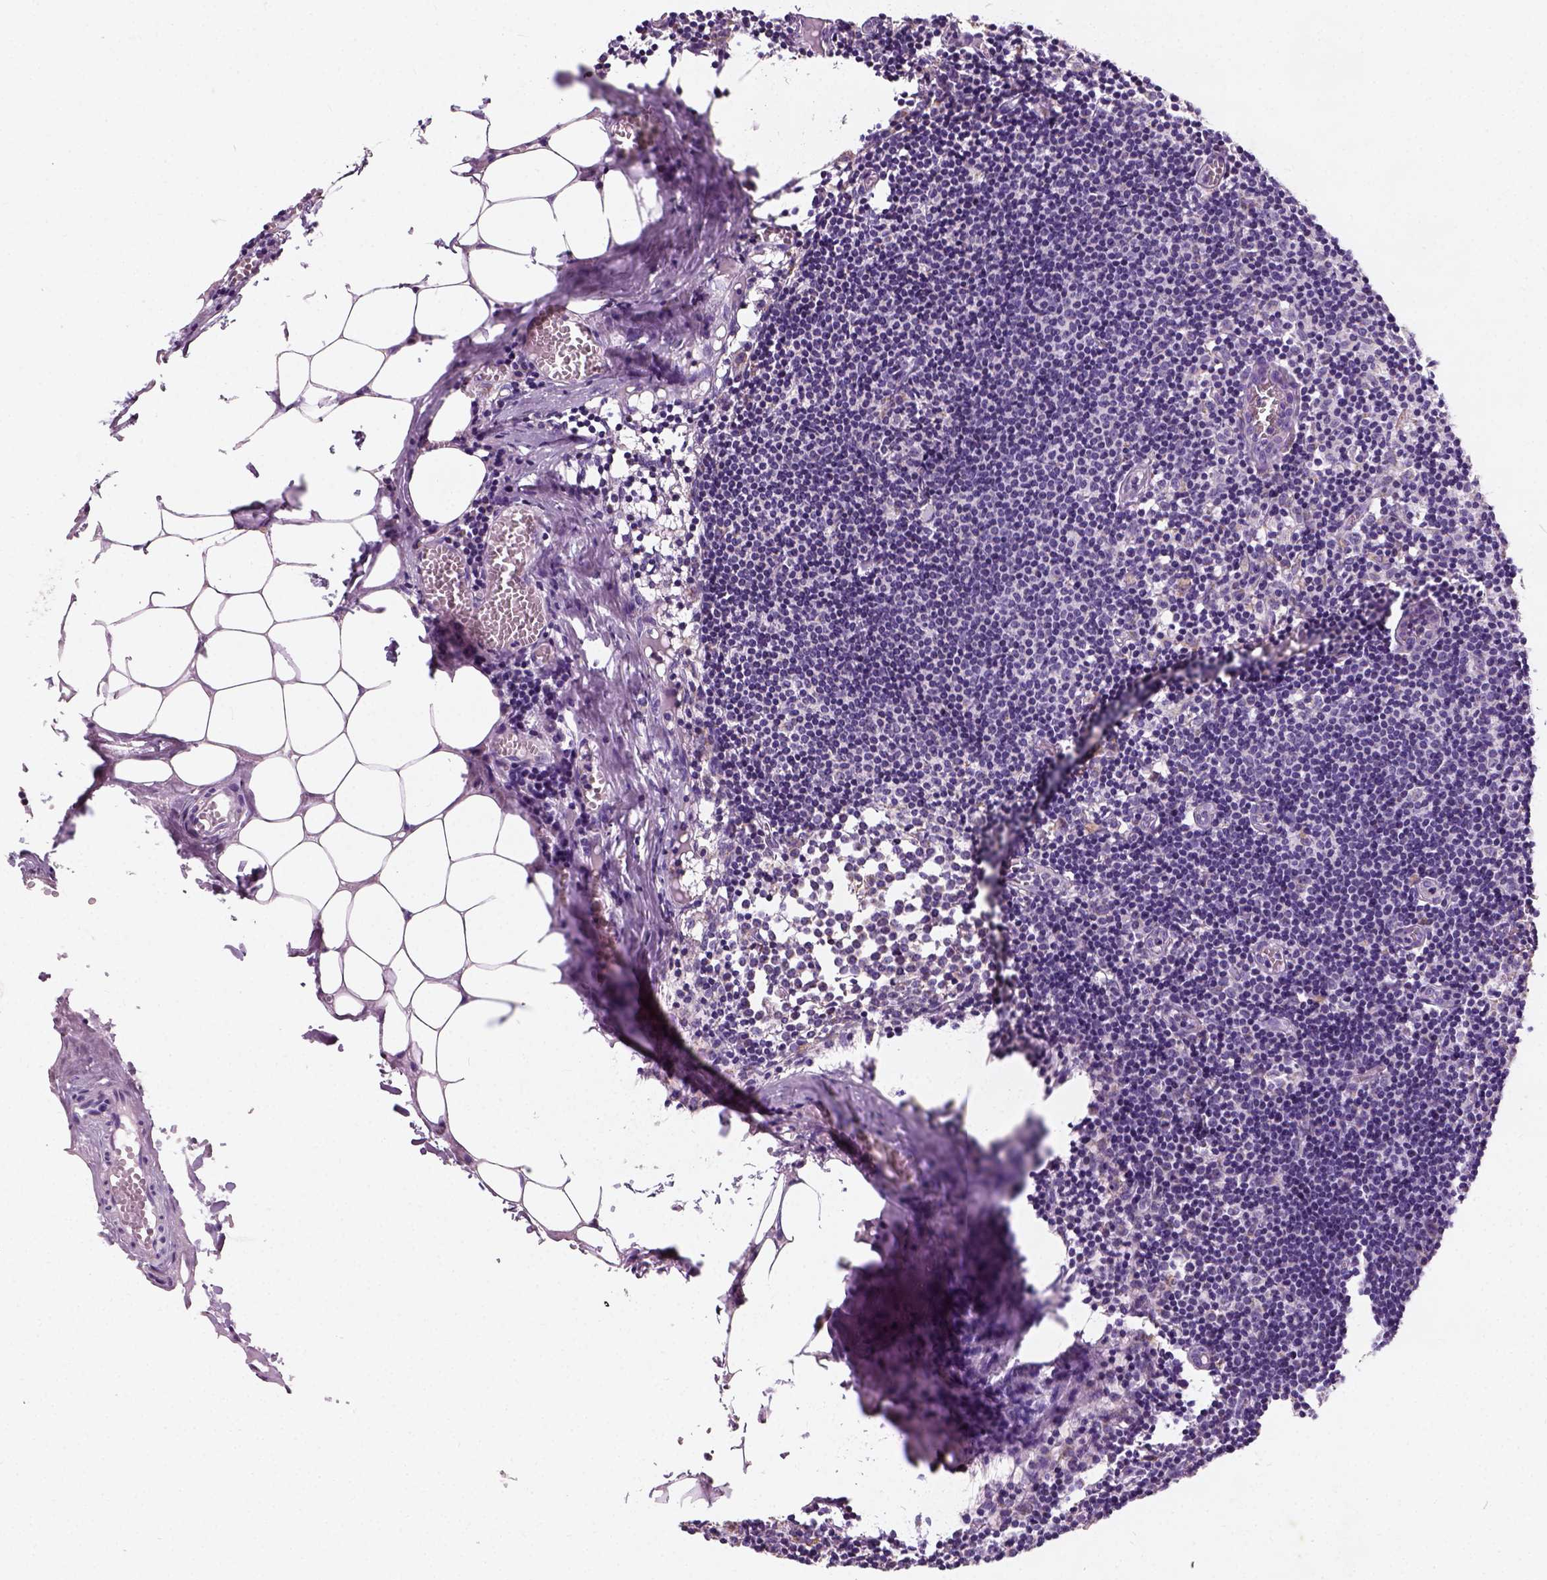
{"staining": {"intensity": "negative", "quantity": "none", "location": "none"}, "tissue": "lymph node", "cell_type": "Germinal center cells", "image_type": "normal", "snomed": [{"axis": "morphology", "description": "Normal tissue, NOS"}, {"axis": "topography", "description": "Lymph node"}], "caption": "Unremarkable lymph node was stained to show a protein in brown. There is no significant staining in germinal center cells.", "gene": "CHODL", "patient": {"sex": "female", "age": 52}}